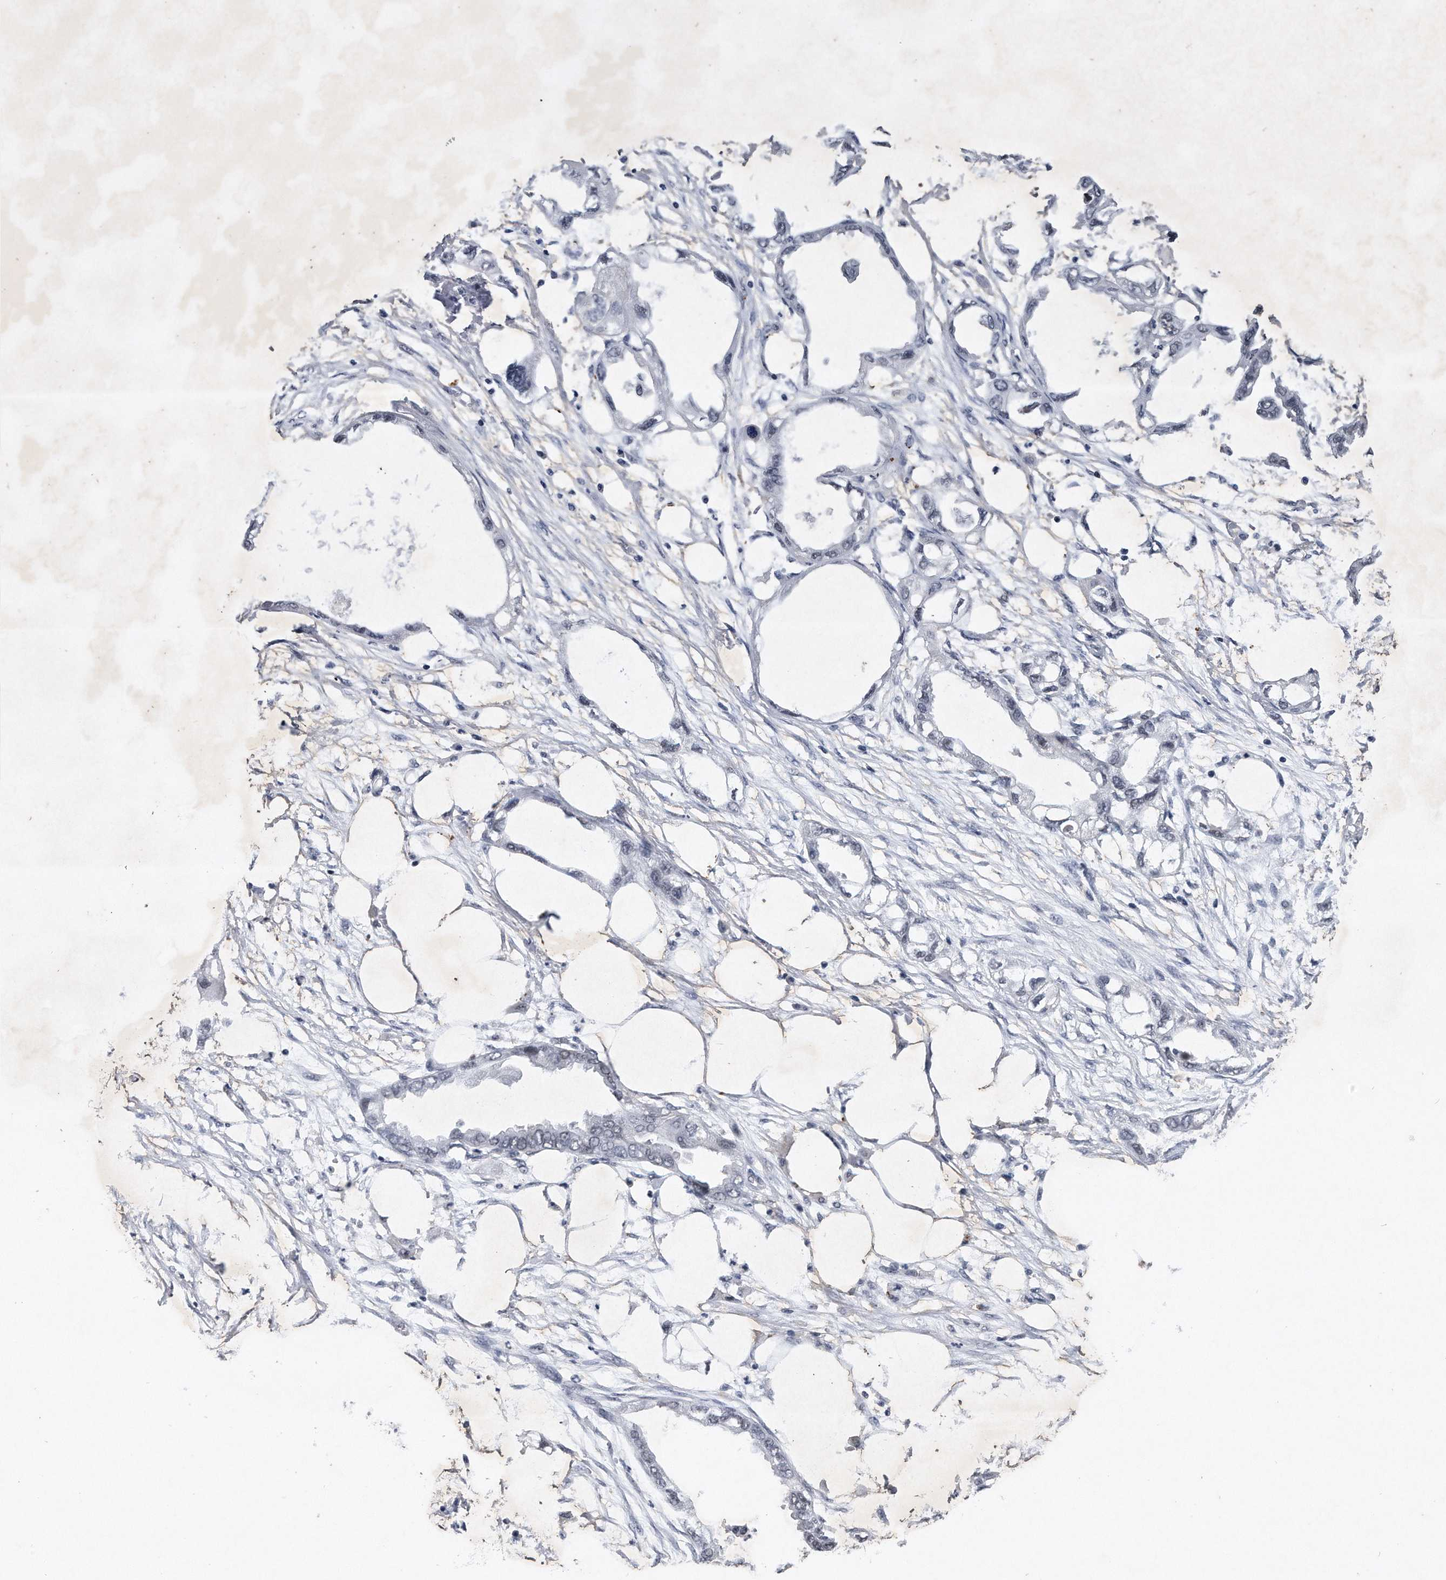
{"staining": {"intensity": "negative", "quantity": "none", "location": "none"}, "tissue": "endometrial cancer", "cell_type": "Tumor cells", "image_type": "cancer", "snomed": [{"axis": "morphology", "description": "Adenocarcinoma, NOS"}, {"axis": "morphology", "description": "Adenocarcinoma, metastatic, NOS"}, {"axis": "topography", "description": "Adipose tissue"}, {"axis": "topography", "description": "Endometrium"}], "caption": "High magnification brightfield microscopy of endometrial cancer stained with DAB (brown) and counterstained with hematoxylin (blue): tumor cells show no significant positivity.", "gene": "VIRMA", "patient": {"sex": "female", "age": 67}}